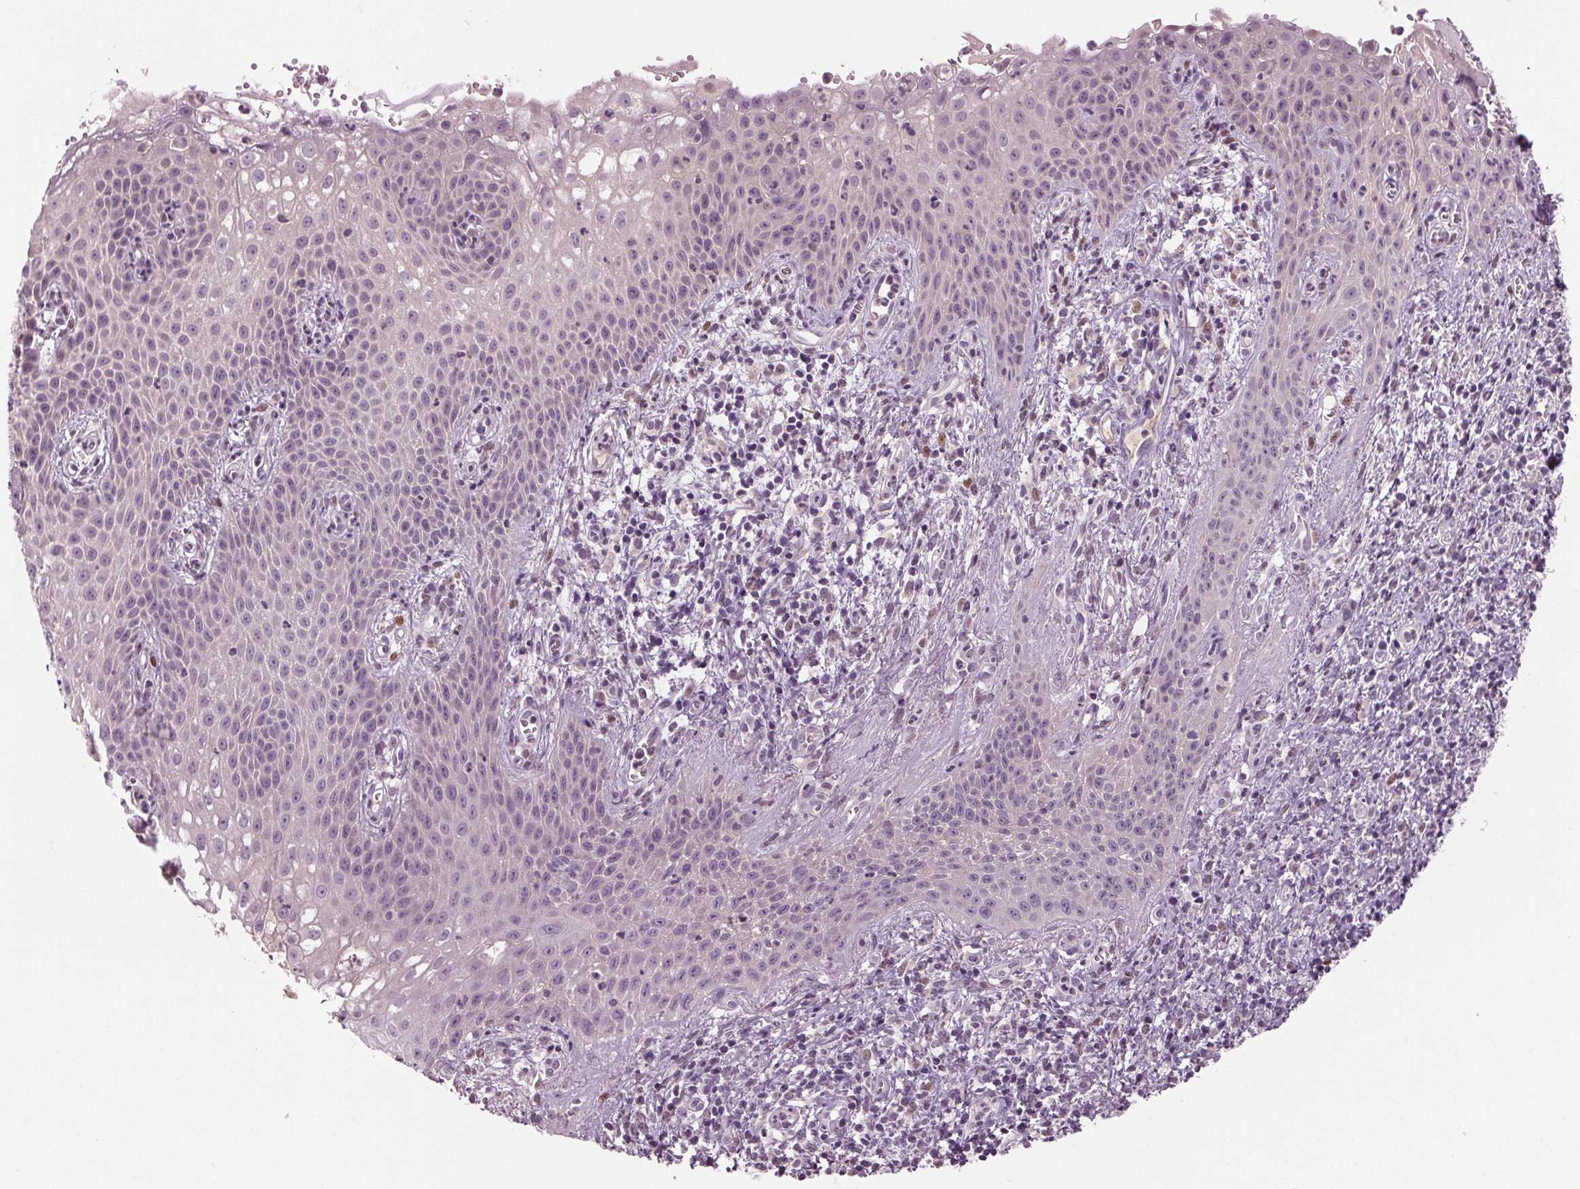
{"staining": {"intensity": "negative", "quantity": "none", "location": "none"}, "tissue": "cervical cancer", "cell_type": "Tumor cells", "image_type": "cancer", "snomed": [{"axis": "morphology", "description": "Squamous cell carcinoma, NOS"}, {"axis": "topography", "description": "Cervix"}], "caption": "An immunohistochemistry (IHC) image of cervical squamous cell carcinoma is shown. There is no staining in tumor cells of cervical squamous cell carcinoma.", "gene": "BHLHE22", "patient": {"sex": "female", "age": 30}}